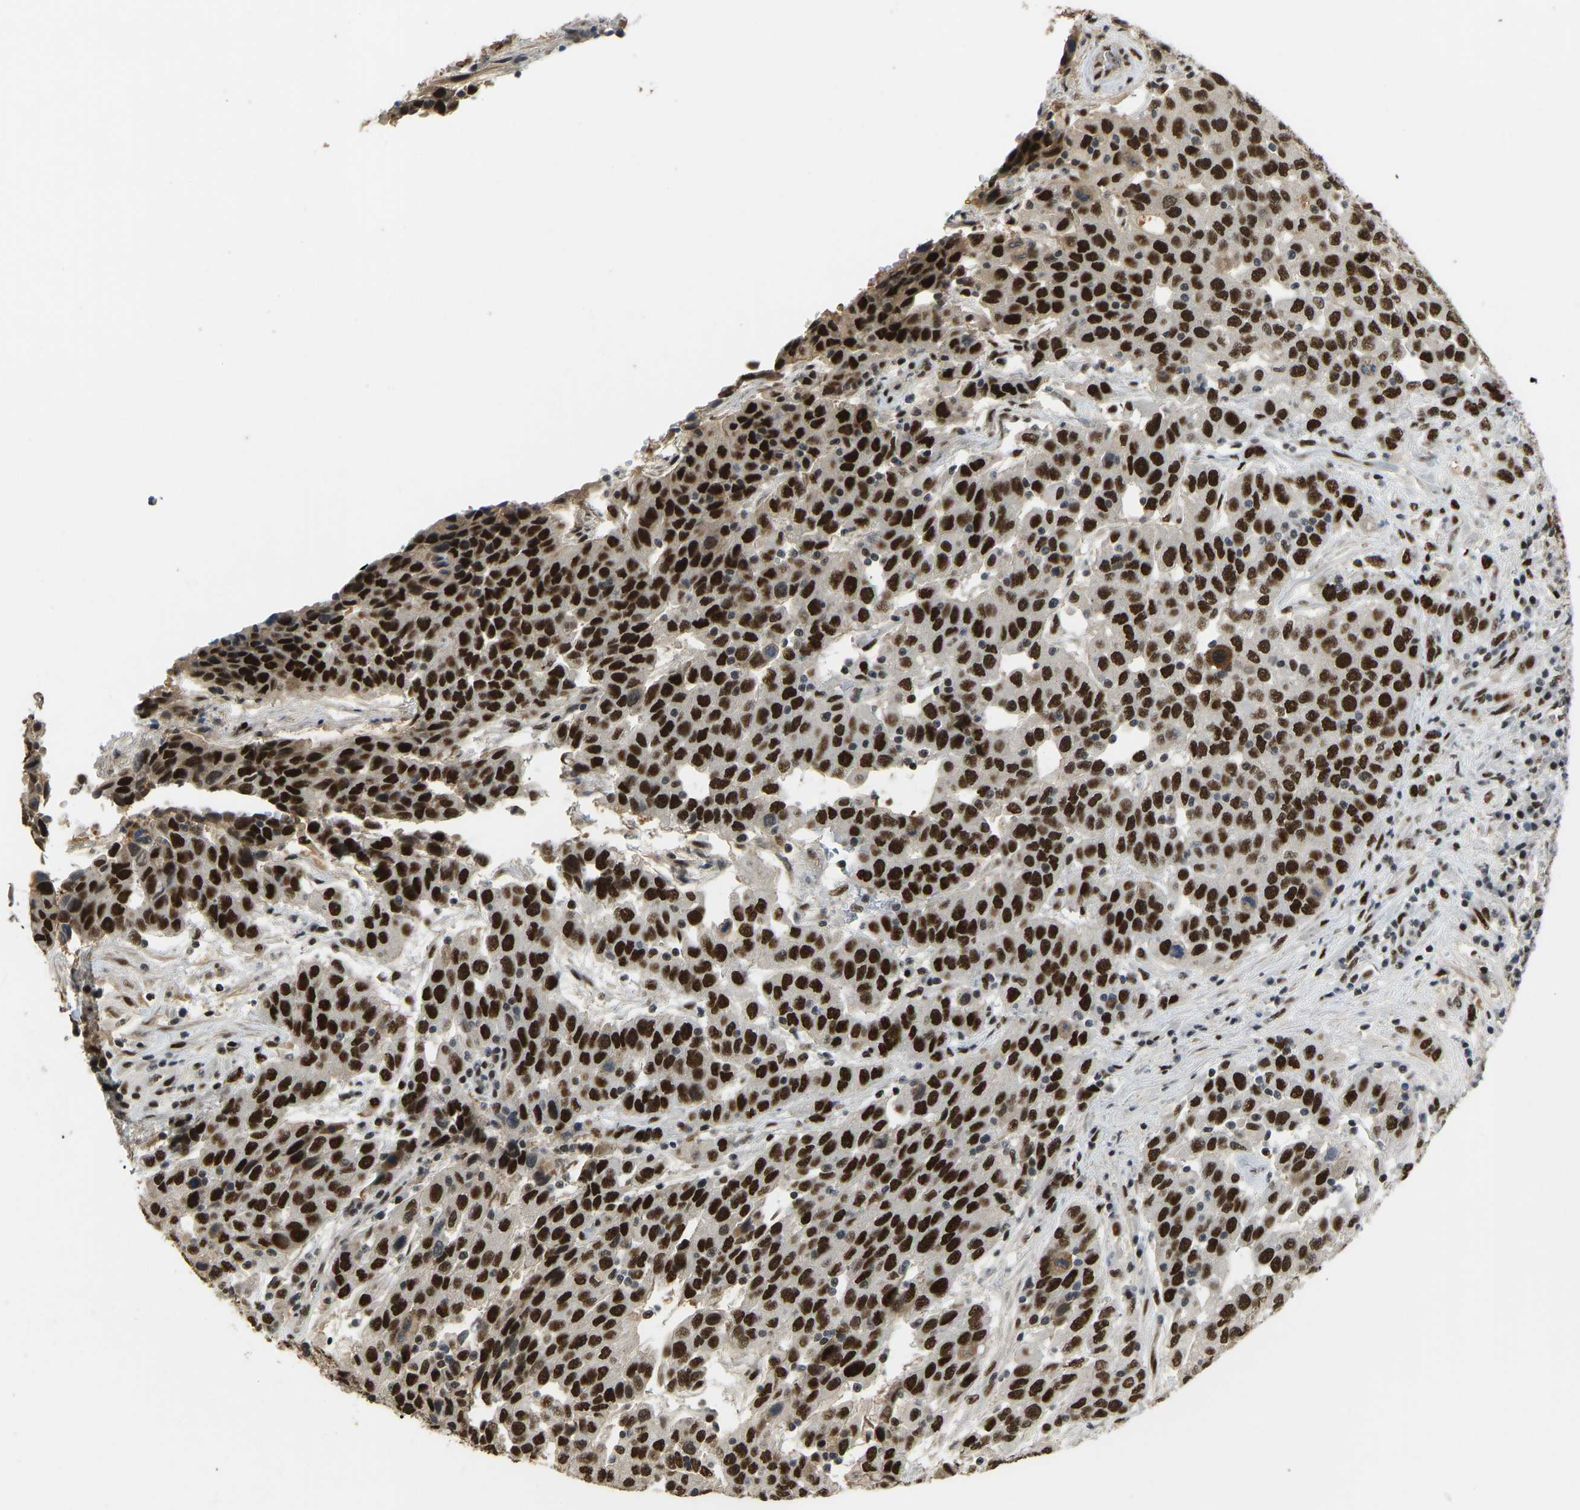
{"staining": {"intensity": "strong", "quantity": ">75%", "location": "nuclear"}, "tissue": "urothelial cancer", "cell_type": "Tumor cells", "image_type": "cancer", "snomed": [{"axis": "morphology", "description": "Urothelial carcinoma, High grade"}, {"axis": "topography", "description": "Urinary bladder"}], "caption": "The histopathology image demonstrates staining of urothelial cancer, revealing strong nuclear protein staining (brown color) within tumor cells.", "gene": "FOXK1", "patient": {"sex": "female", "age": 80}}